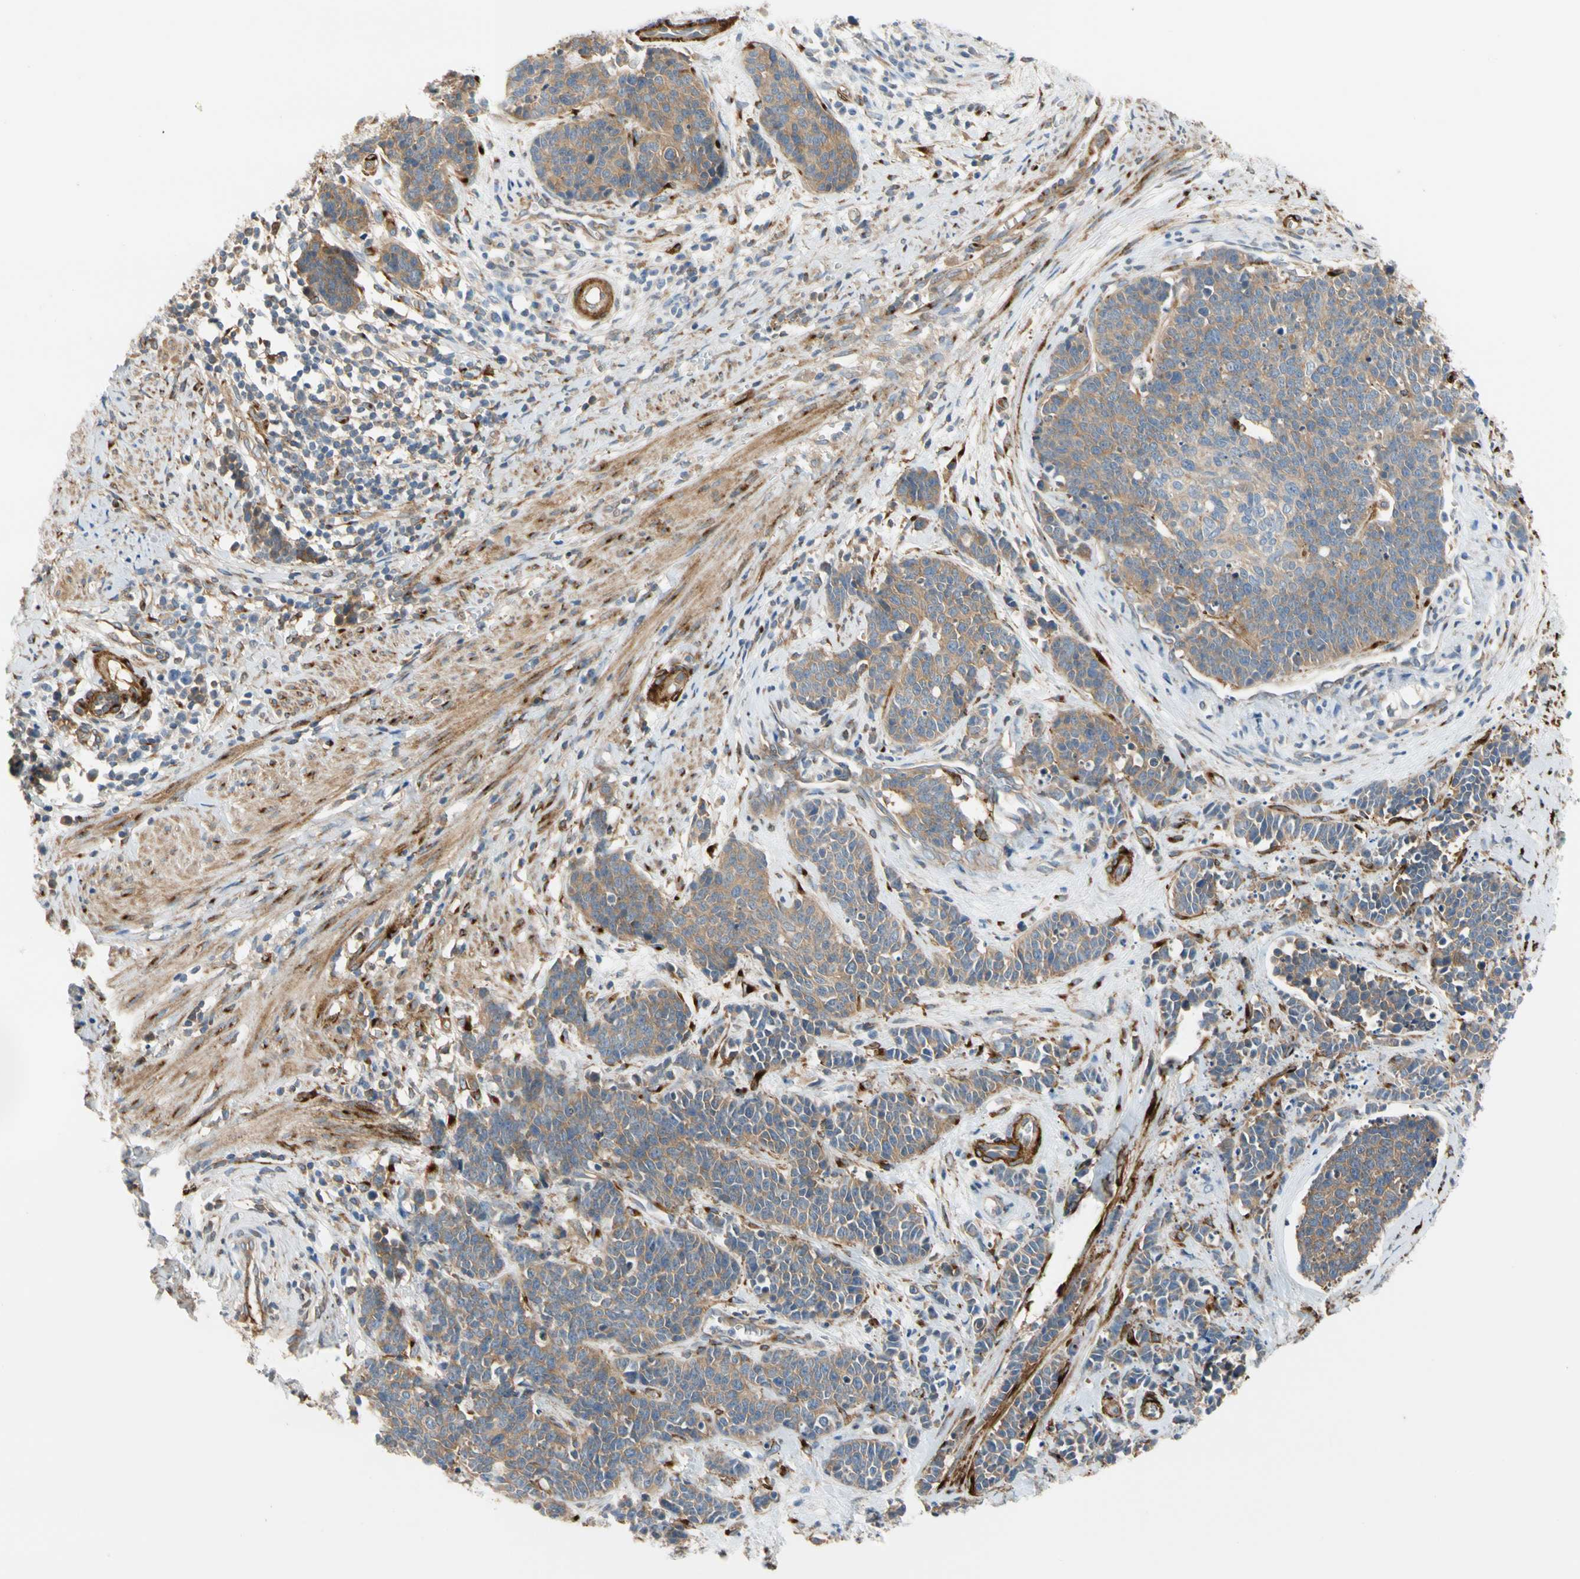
{"staining": {"intensity": "moderate", "quantity": "25%-75%", "location": "cytoplasmic/membranous"}, "tissue": "cervical cancer", "cell_type": "Tumor cells", "image_type": "cancer", "snomed": [{"axis": "morphology", "description": "Squamous cell carcinoma, NOS"}, {"axis": "topography", "description": "Cervix"}], "caption": "This micrograph exhibits cervical squamous cell carcinoma stained with immunohistochemistry to label a protein in brown. The cytoplasmic/membranous of tumor cells show moderate positivity for the protein. Nuclei are counter-stained blue.", "gene": "ENTREP3", "patient": {"sex": "female", "age": 35}}